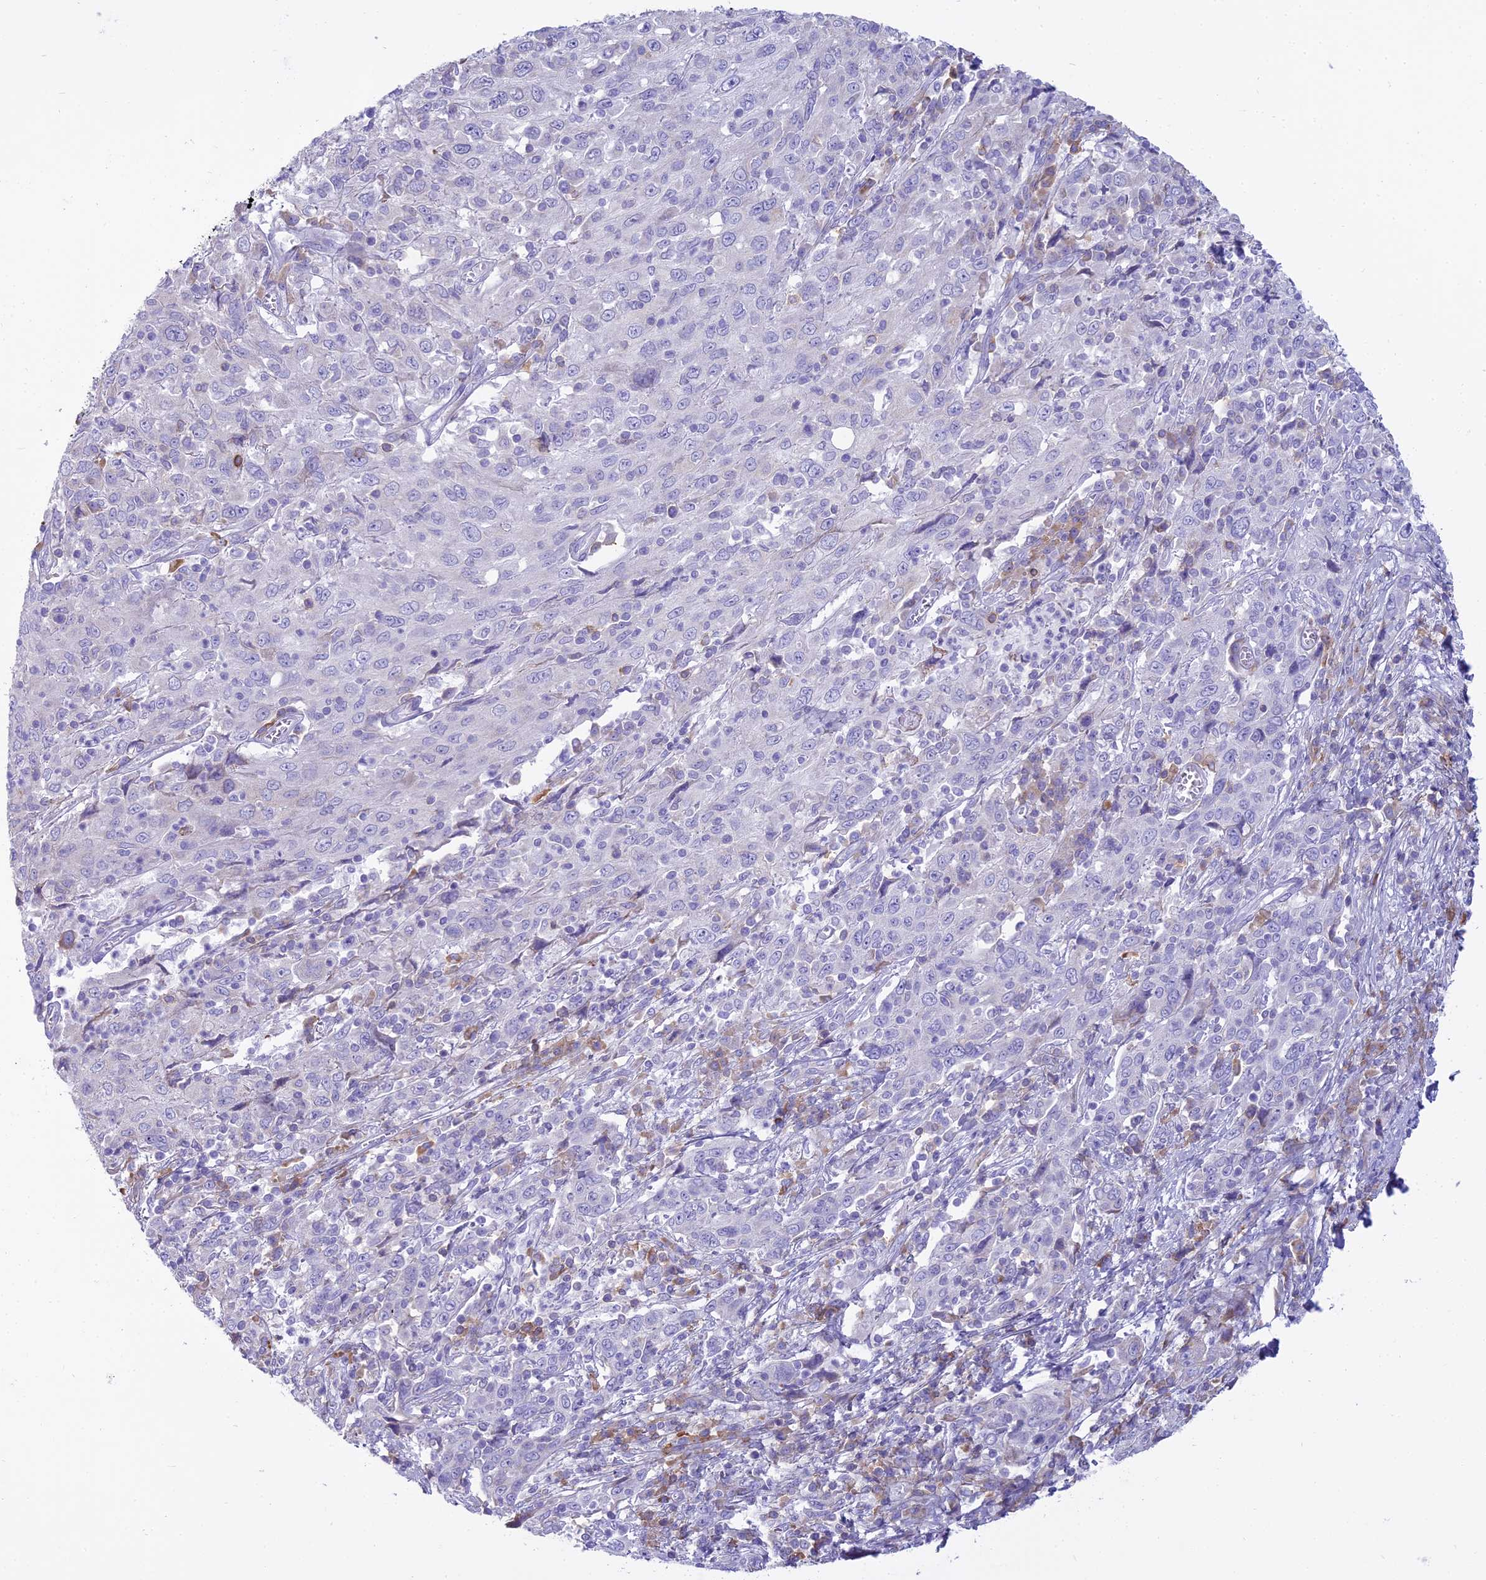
{"staining": {"intensity": "negative", "quantity": "none", "location": "none"}, "tissue": "cervical cancer", "cell_type": "Tumor cells", "image_type": "cancer", "snomed": [{"axis": "morphology", "description": "Squamous cell carcinoma, NOS"}, {"axis": "topography", "description": "Cervix"}], "caption": "The immunohistochemistry (IHC) micrograph has no significant staining in tumor cells of cervical squamous cell carcinoma tissue.", "gene": "CD5", "patient": {"sex": "female", "age": 46}}